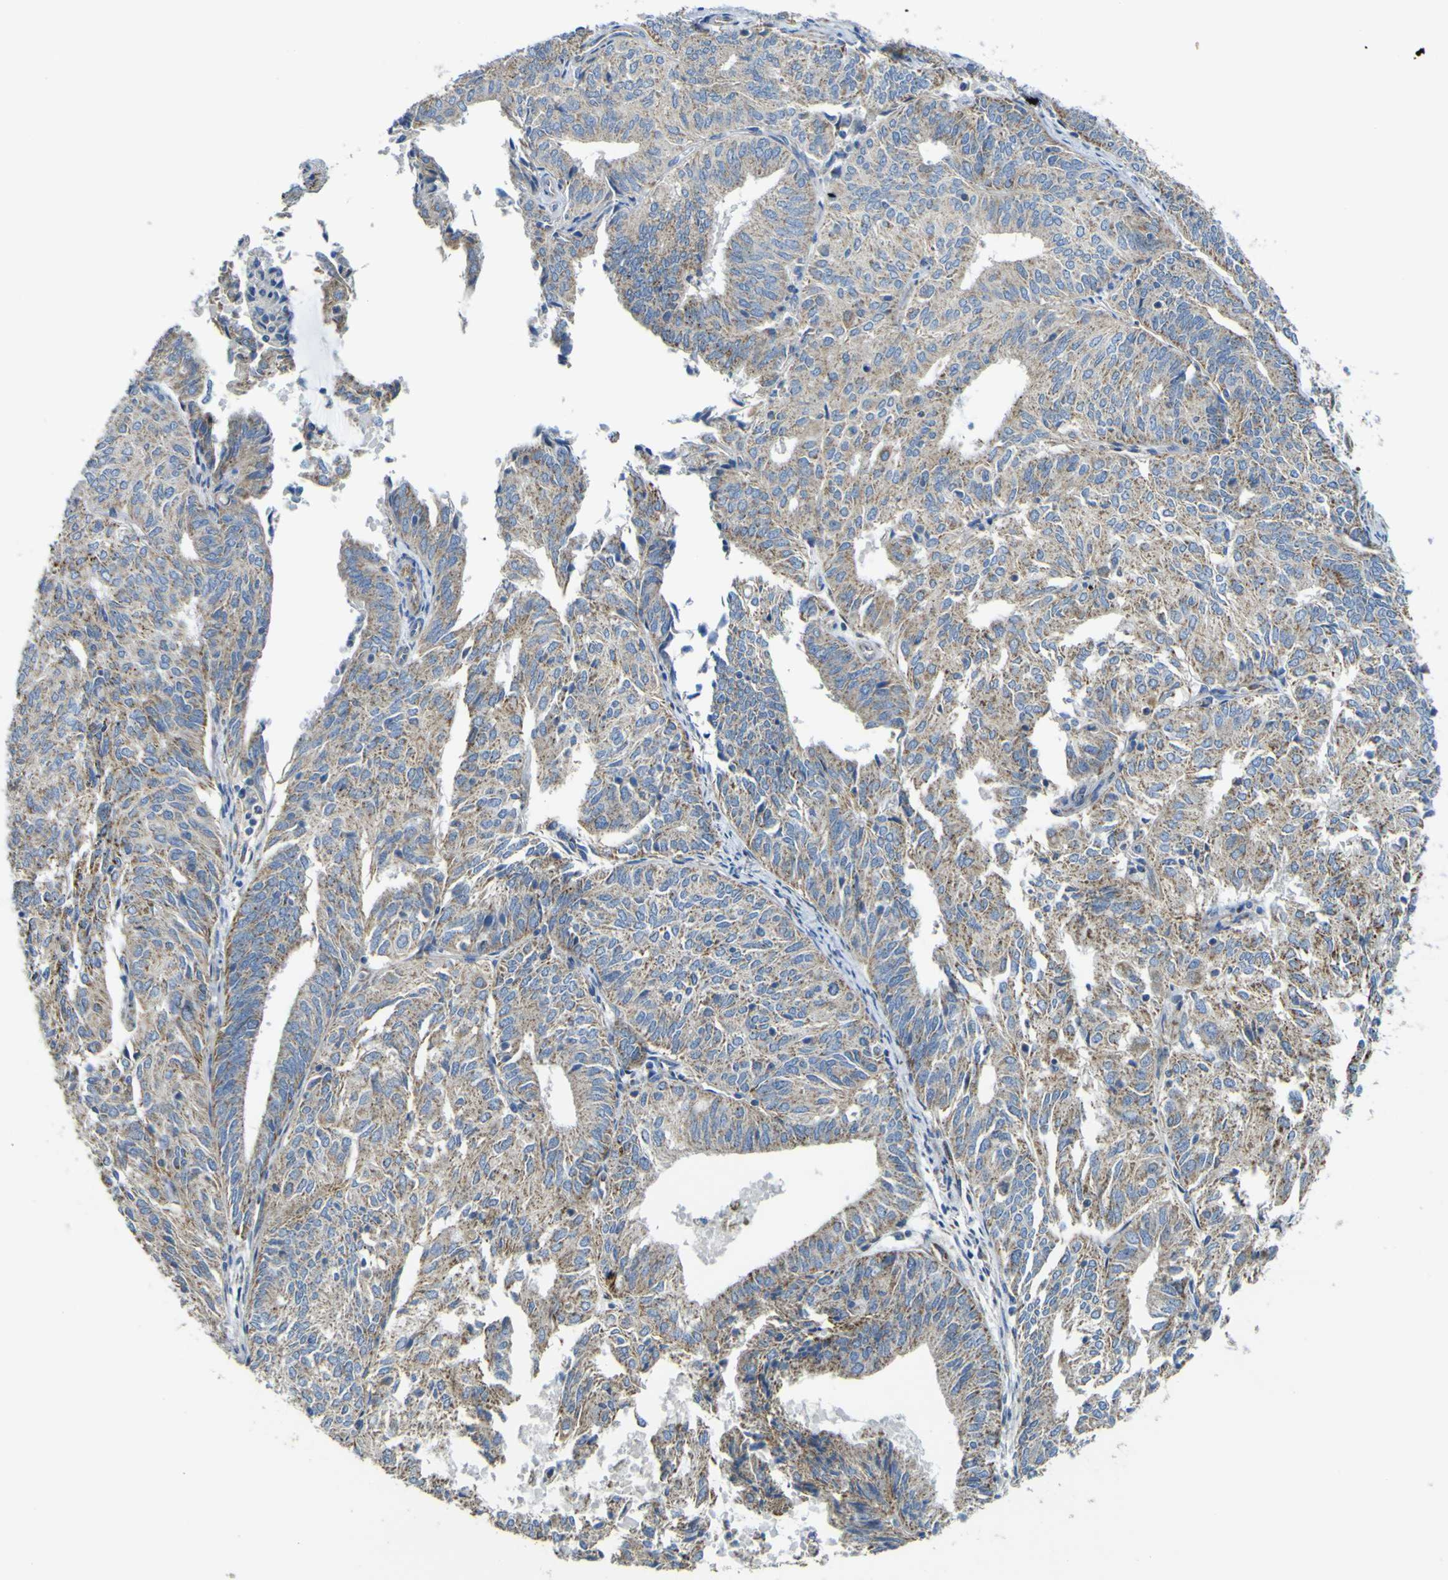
{"staining": {"intensity": "weak", "quantity": ">75%", "location": "cytoplasmic/membranous"}, "tissue": "endometrial cancer", "cell_type": "Tumor cells", "image_type": "cancer", "snomed": [{"axis": "morphology", "description": "Adenocarcinoma, NOS"}, {"axis": "topography", "description": "Uterus"}], "caption": "This photomicrograph reveals IHC staining of human endometrial cancer, with low weak cytoplasmic/membranous positivity in approximately >75% of tumor cells.", "gene": "ALDH18A1", "patient": {"sex": "female", "age": 60}}